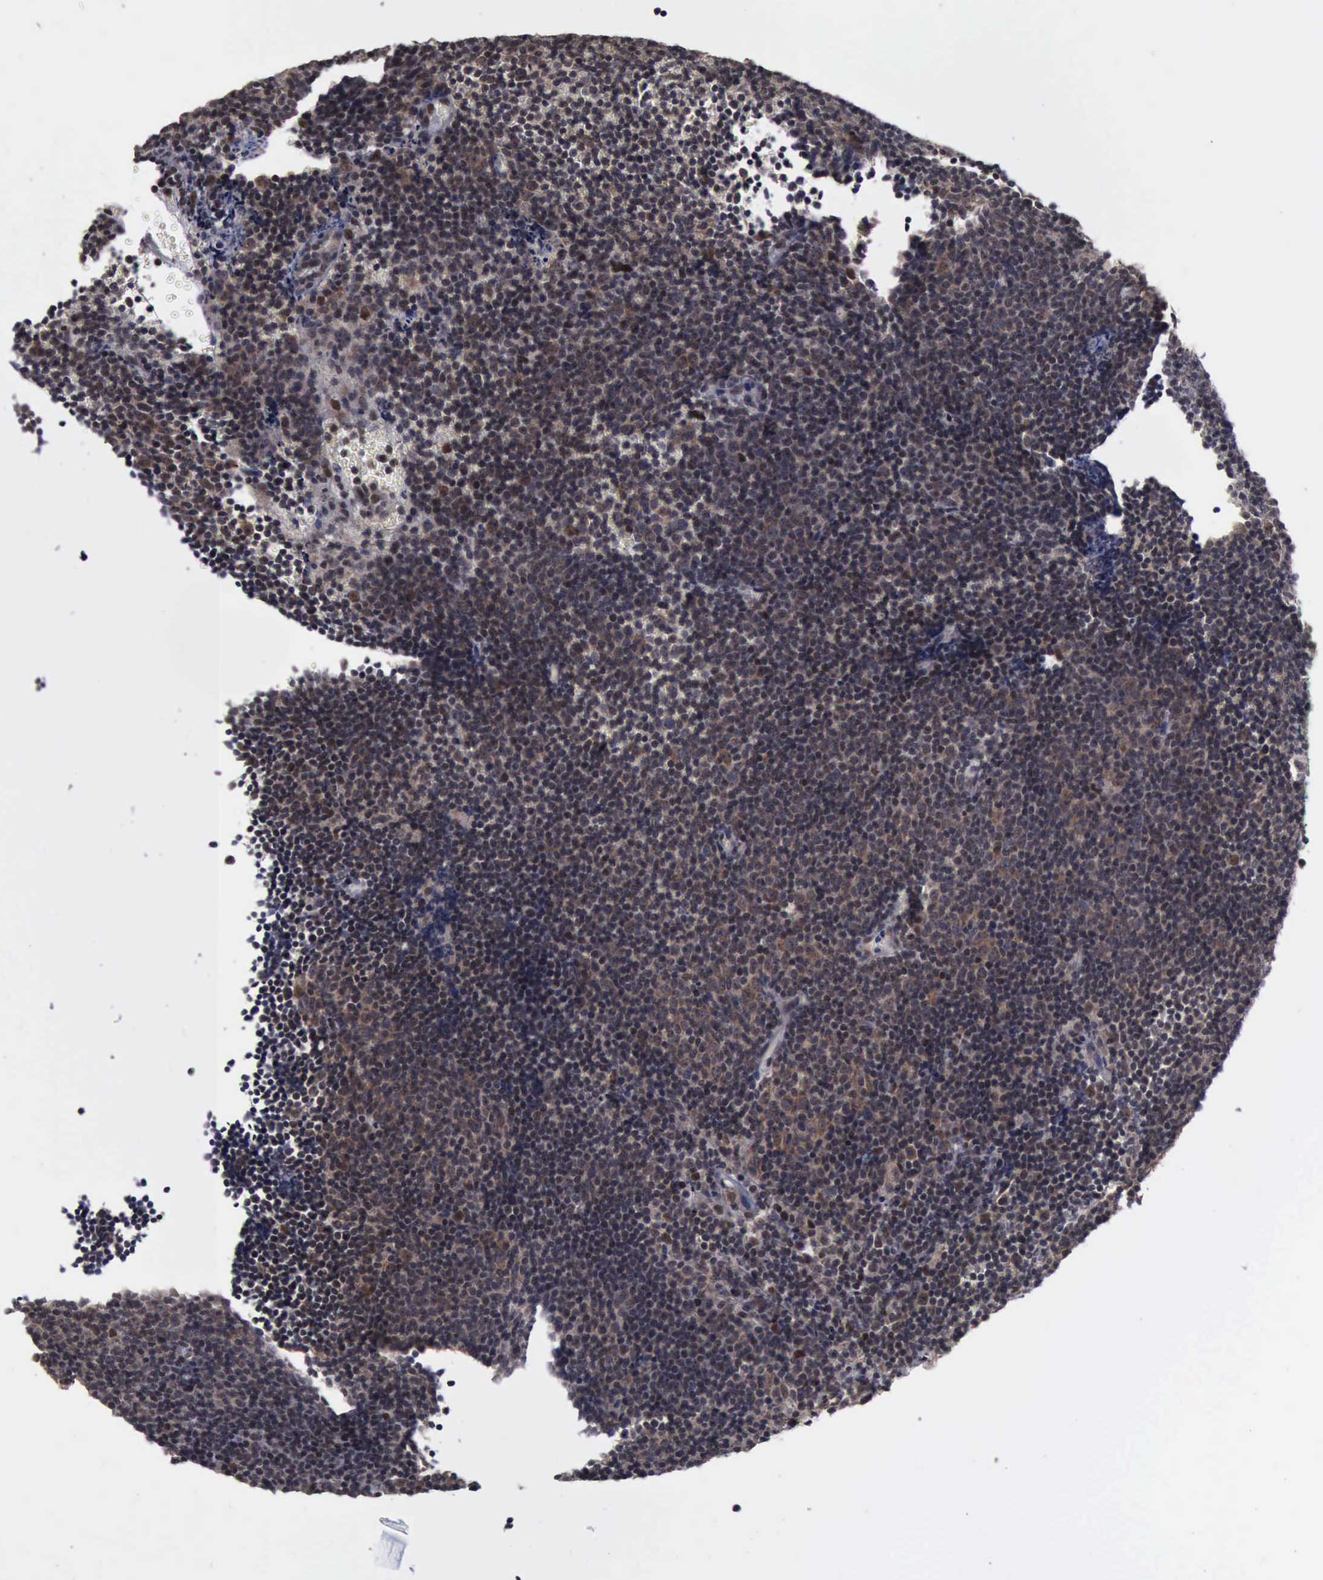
{"staining": {"intensity": "weak", "quantity": ">75%", "location": "cytoplasmic/membranous,nuclear"}, "tissue": "lymphoma", "cell_type": "Tumor cells", "image_type": "cancer", "snomed": [{"axis": "morphology", "description": "Malignant lymphoma, non-Hodgkin's type, Low grade"}, {"axis": "topography", "description": "Lymph node"}], "caption": "Protein positivity by immunohistochemistry (IHC) exhibits weak cytoplasmic/membranous and nuclear positivity in approximately >75% of tumor cells in lymphoma.", "gene": "RTCB", "patient": {"sex": "male", "age": 49}}